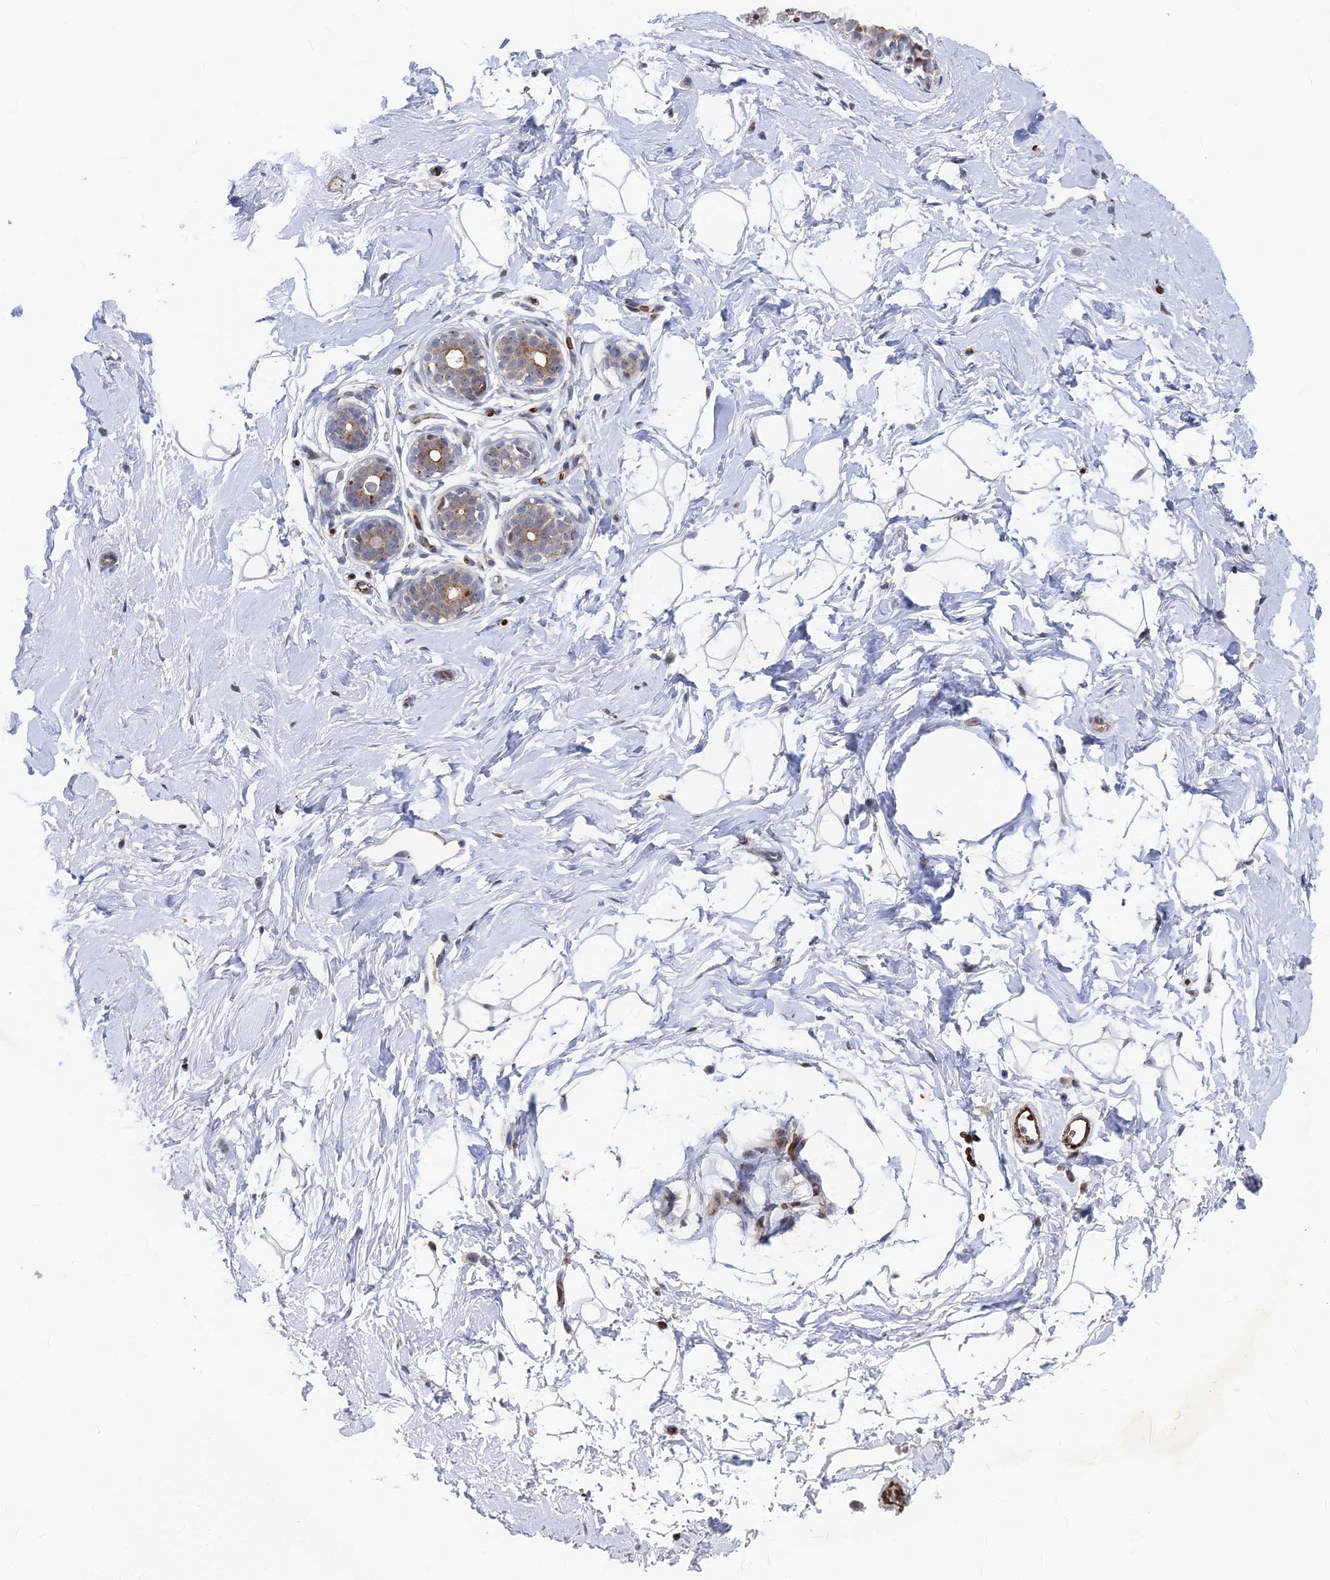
{"staining": {"intensity": "negative", "quantity": "none", "location": "none"}, "tissue": "breast", "cell_type": "Adipocytes", "image_type": "normal", "snomed": [{"axis": "morphology", "description": "Normal tissue, NOS"}, {"axis": "morphology", "description": "Adenoma, NOS"}, {"axis": "topography", "description": "Breast"}], "caption": "Human breast stained for a protein using immunohistochemistry exhibits no staining in adipocytes.", "gene": "SH3D21", "patient": {"sex": "female", "age": 23}}